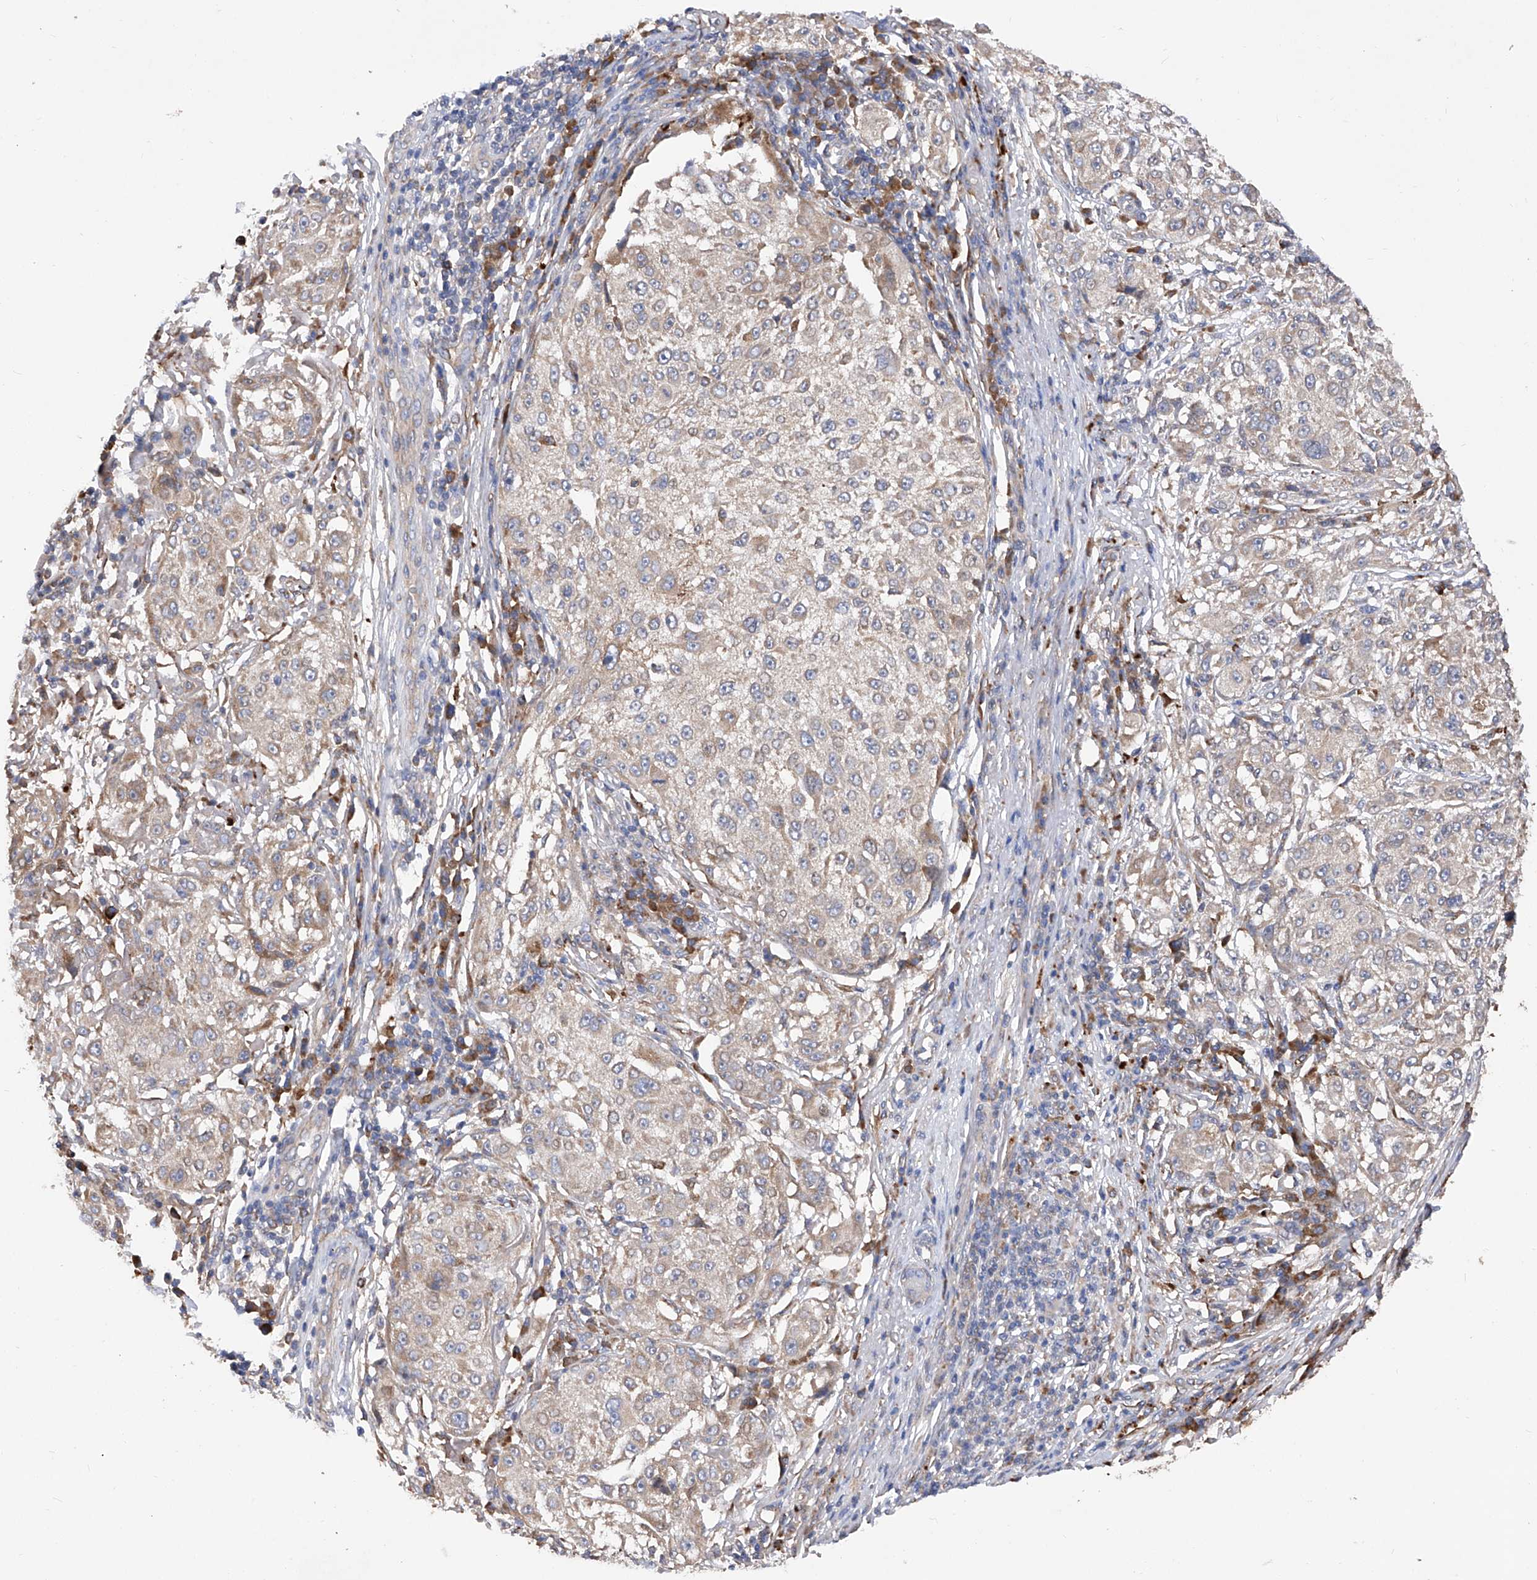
{"staining": {"intensity": "weak", "quantity": "<25%", "location": "cytoplasmic/membranous"}, "tissue": "melanoma", "cell_type": "Tumor cells", "image_type": "cancer", "snomed": [{"axis": "morphology", "description": "Necrosis, NOS"}, {"axis": "morphology", "description": "Malignant melanoma, NOS"}, {"axis": "topography", "description": "Skin"}], "caption": "A high-resolution micrograph shows immunohistochemistry (IHC) staining of malignant melanoma, which exhibits no significant staining in tumor cells.", "gene": "INPP5B", "patient": {"sex": "female", "age": 87}}